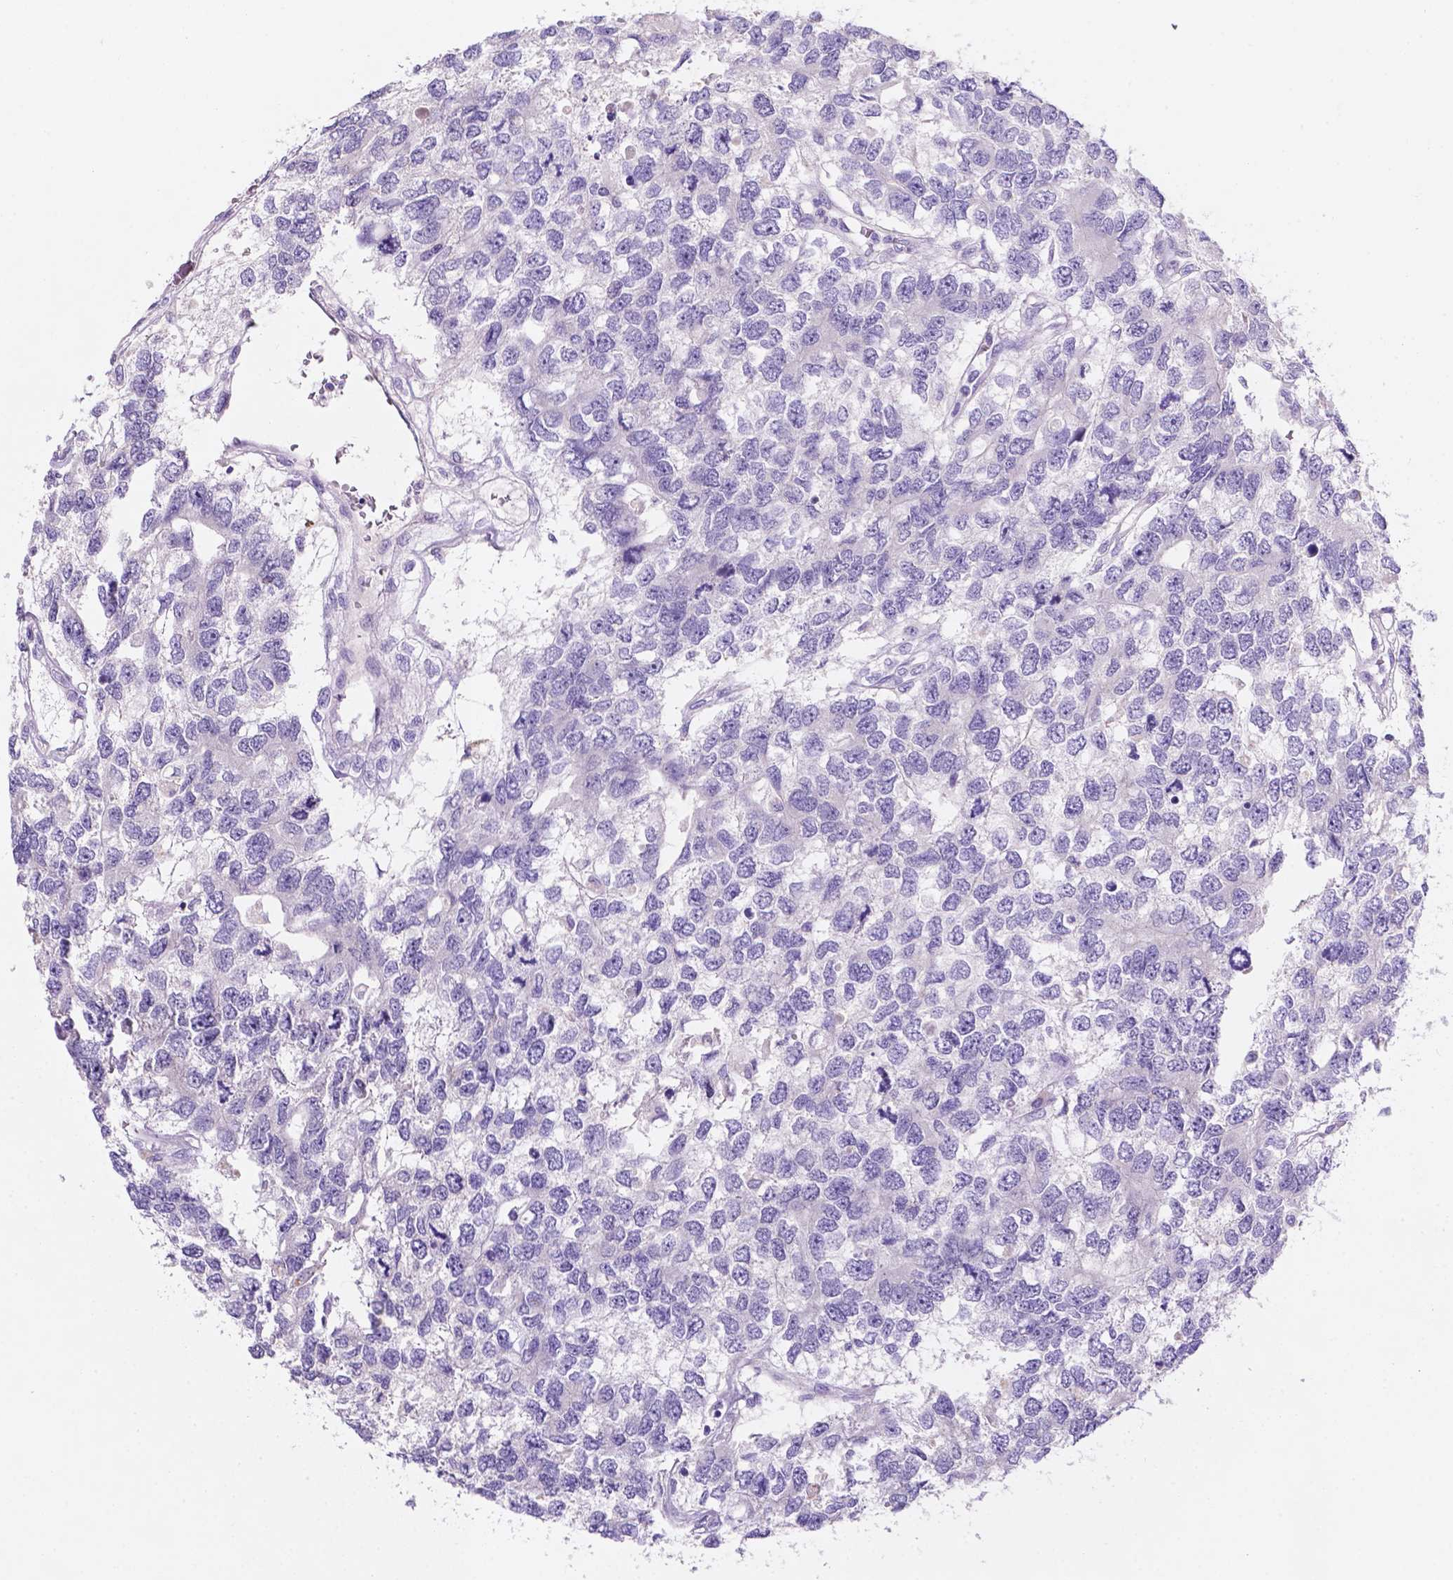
{"staining": {"intensity": "negative", "quantity": "none", "location": "none"}, "tissue": "testis cancer", "cell_type": "Tumor cells", "image_type": "cancer", "snomed": [{"axis": "morphology", "description": "Seminoma, NOS"}, {"axis": "topography", "description": "Testis"}], "caption": "This is a photomicrograph of IHC staining of seminoma (testis), which shows no expression in tumor cells.", "gene": "EBLN2", "patient": {"sex": "male", "age": 52}}